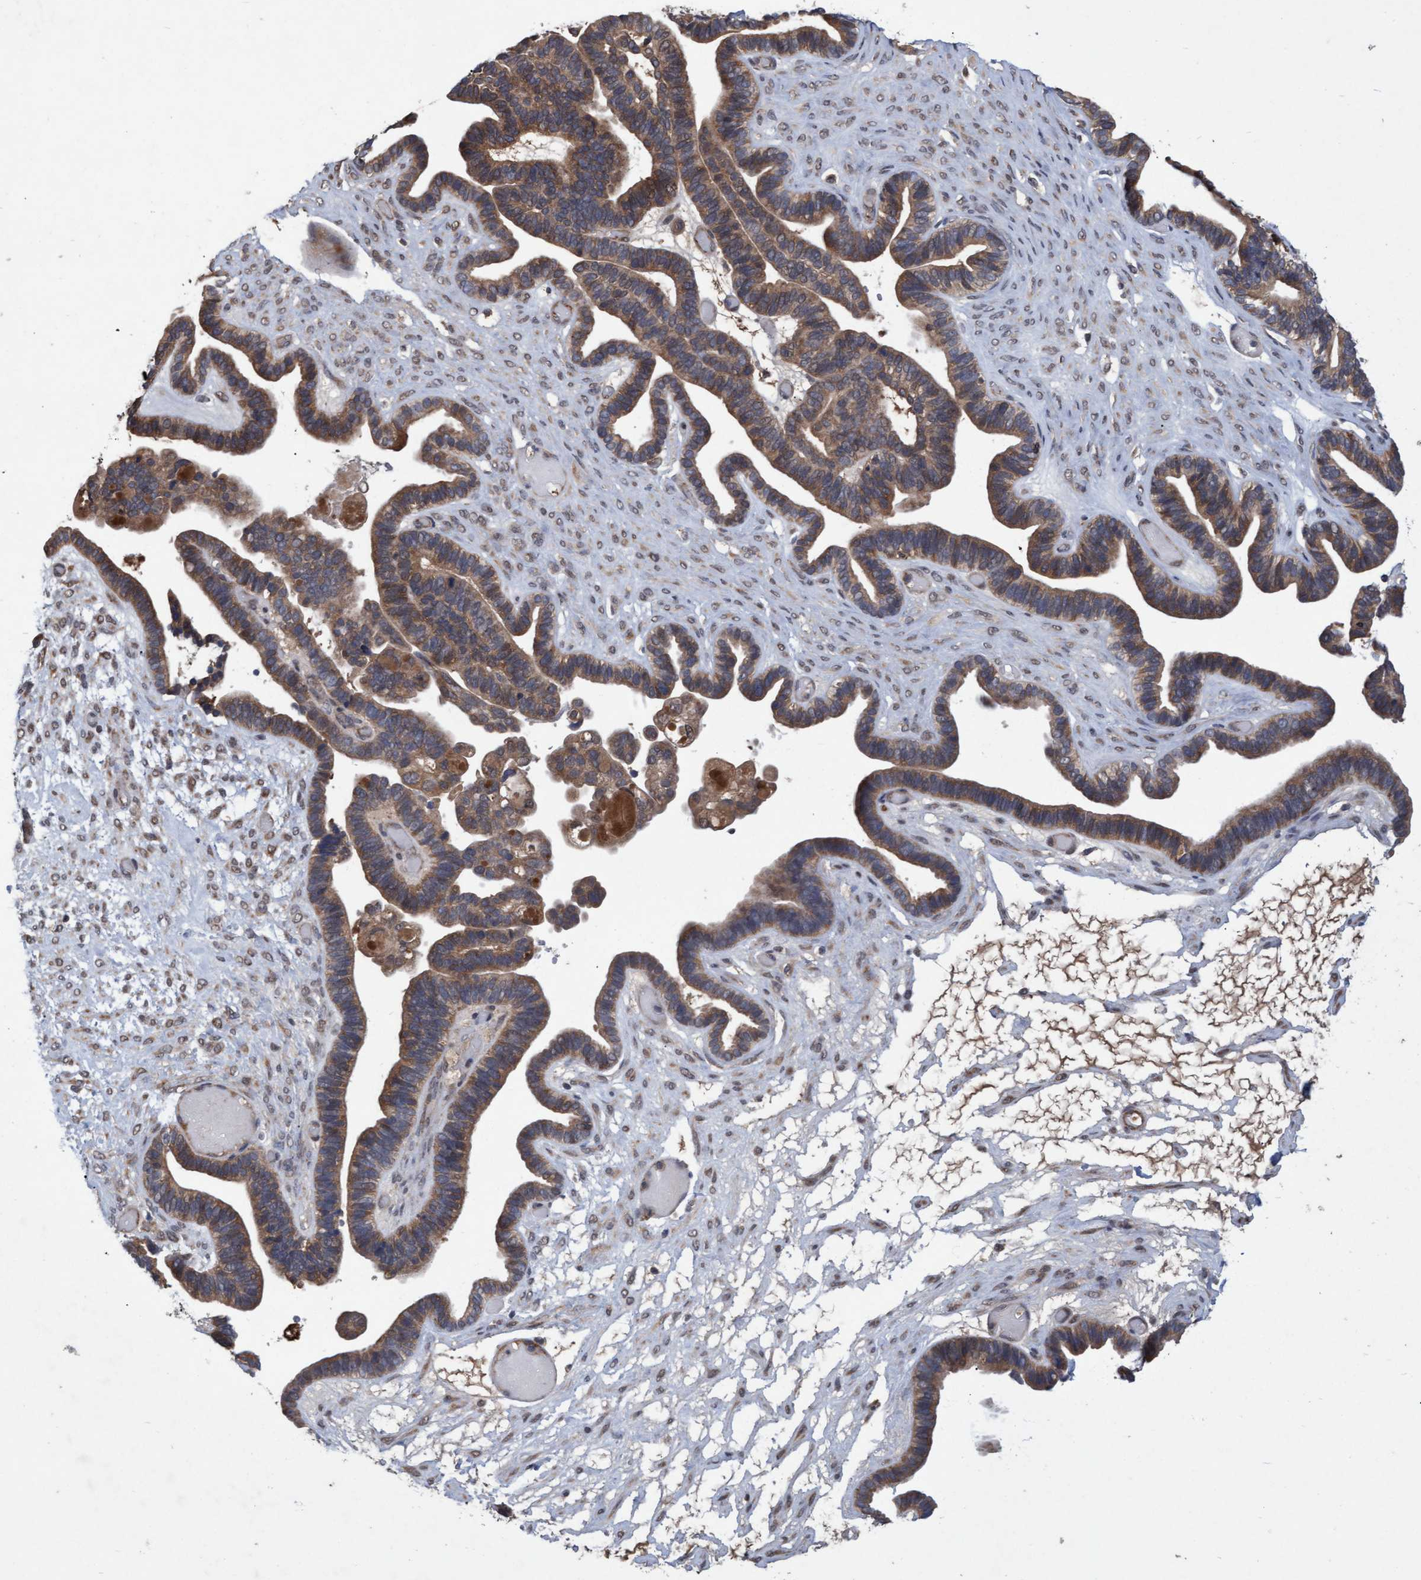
{"staining": {"intensity": "moderate", "quantity": ">75%", "location": "cytoplasmic/membranous"}, "tissue": "ovarian cancer", "cell_type": "Tumor cells", "image_type": "cancer", "snomed": [{"axis": "morphology", "description": "Cystadenocarcinoma, serous, NOS"}, {"axis": "topography", "description": "Ovary"}], "caption": "Protein expression analysis of human ovarian cancer (serous cystadenocarcinoma) reveals moderate cytoplasmic/membranous staining in about >75% of tumor cells.", "gene": "PSMB6", "patient": {"sex": "female", "age": 56}}